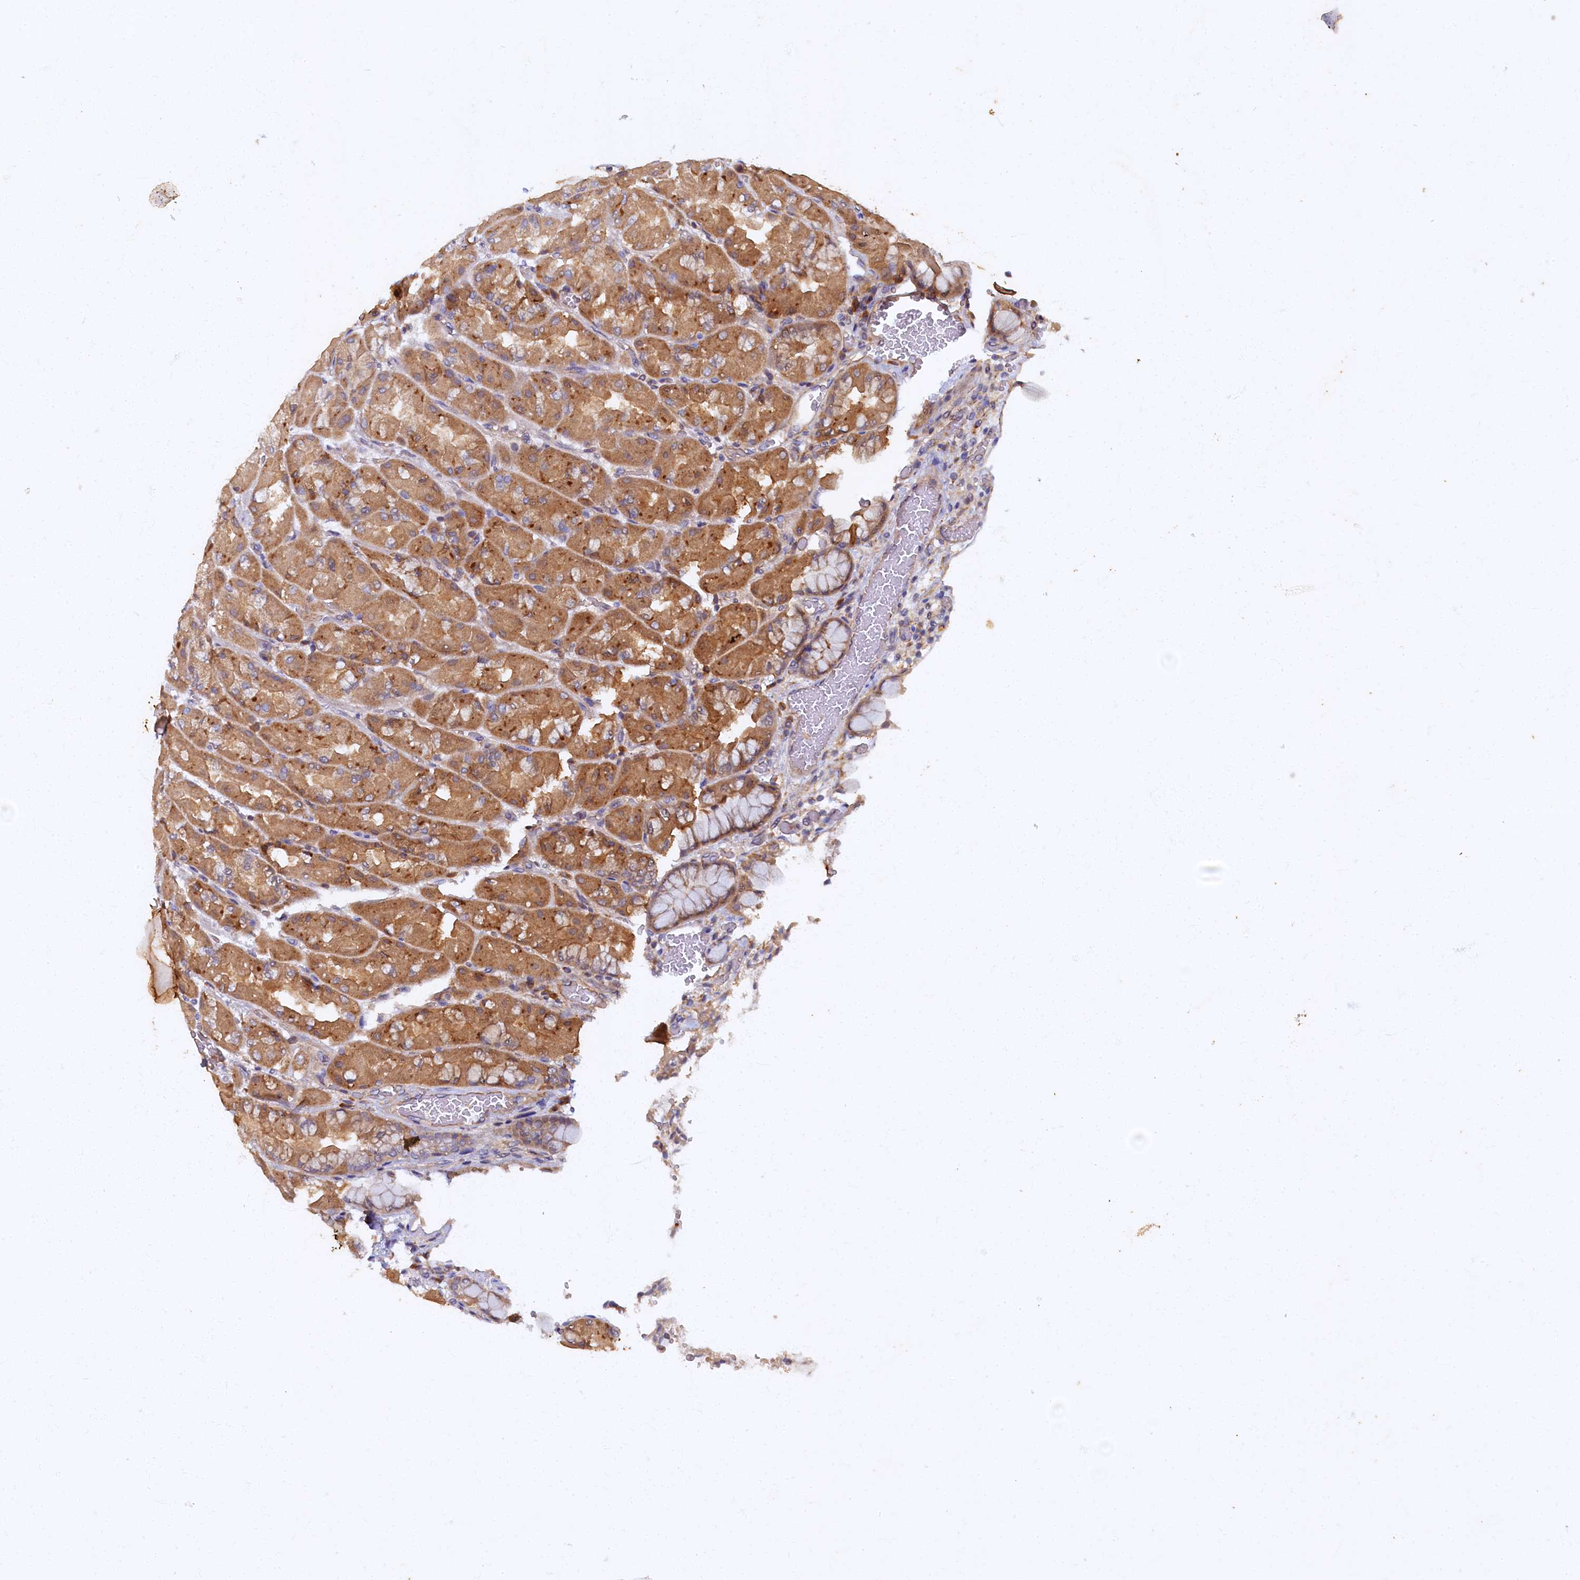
{"staining": {"intensity": "moderate", "quantity": ">75%", "location": "cytoplasmic/membranous"}, "tissue": "stomach", "cell_type": "Glandular cells", "image_type": "normal", "snomed": [{"axis": "morphology", "description": "Normal tissue, NOS"}, {"axis": "topography", "description": "Stomach"}], "caption": "An image of stomach stained for a protein exhibits moderate cytoplasmic/membranous brown staining in glandular cells. The protein of interest is stained brown, and the nuclei are stained in blue (DAB IHC with brightfield microscopy, high magnification).", "gene": "ARL11", "patient": {"sex": "female", "age": 61}}